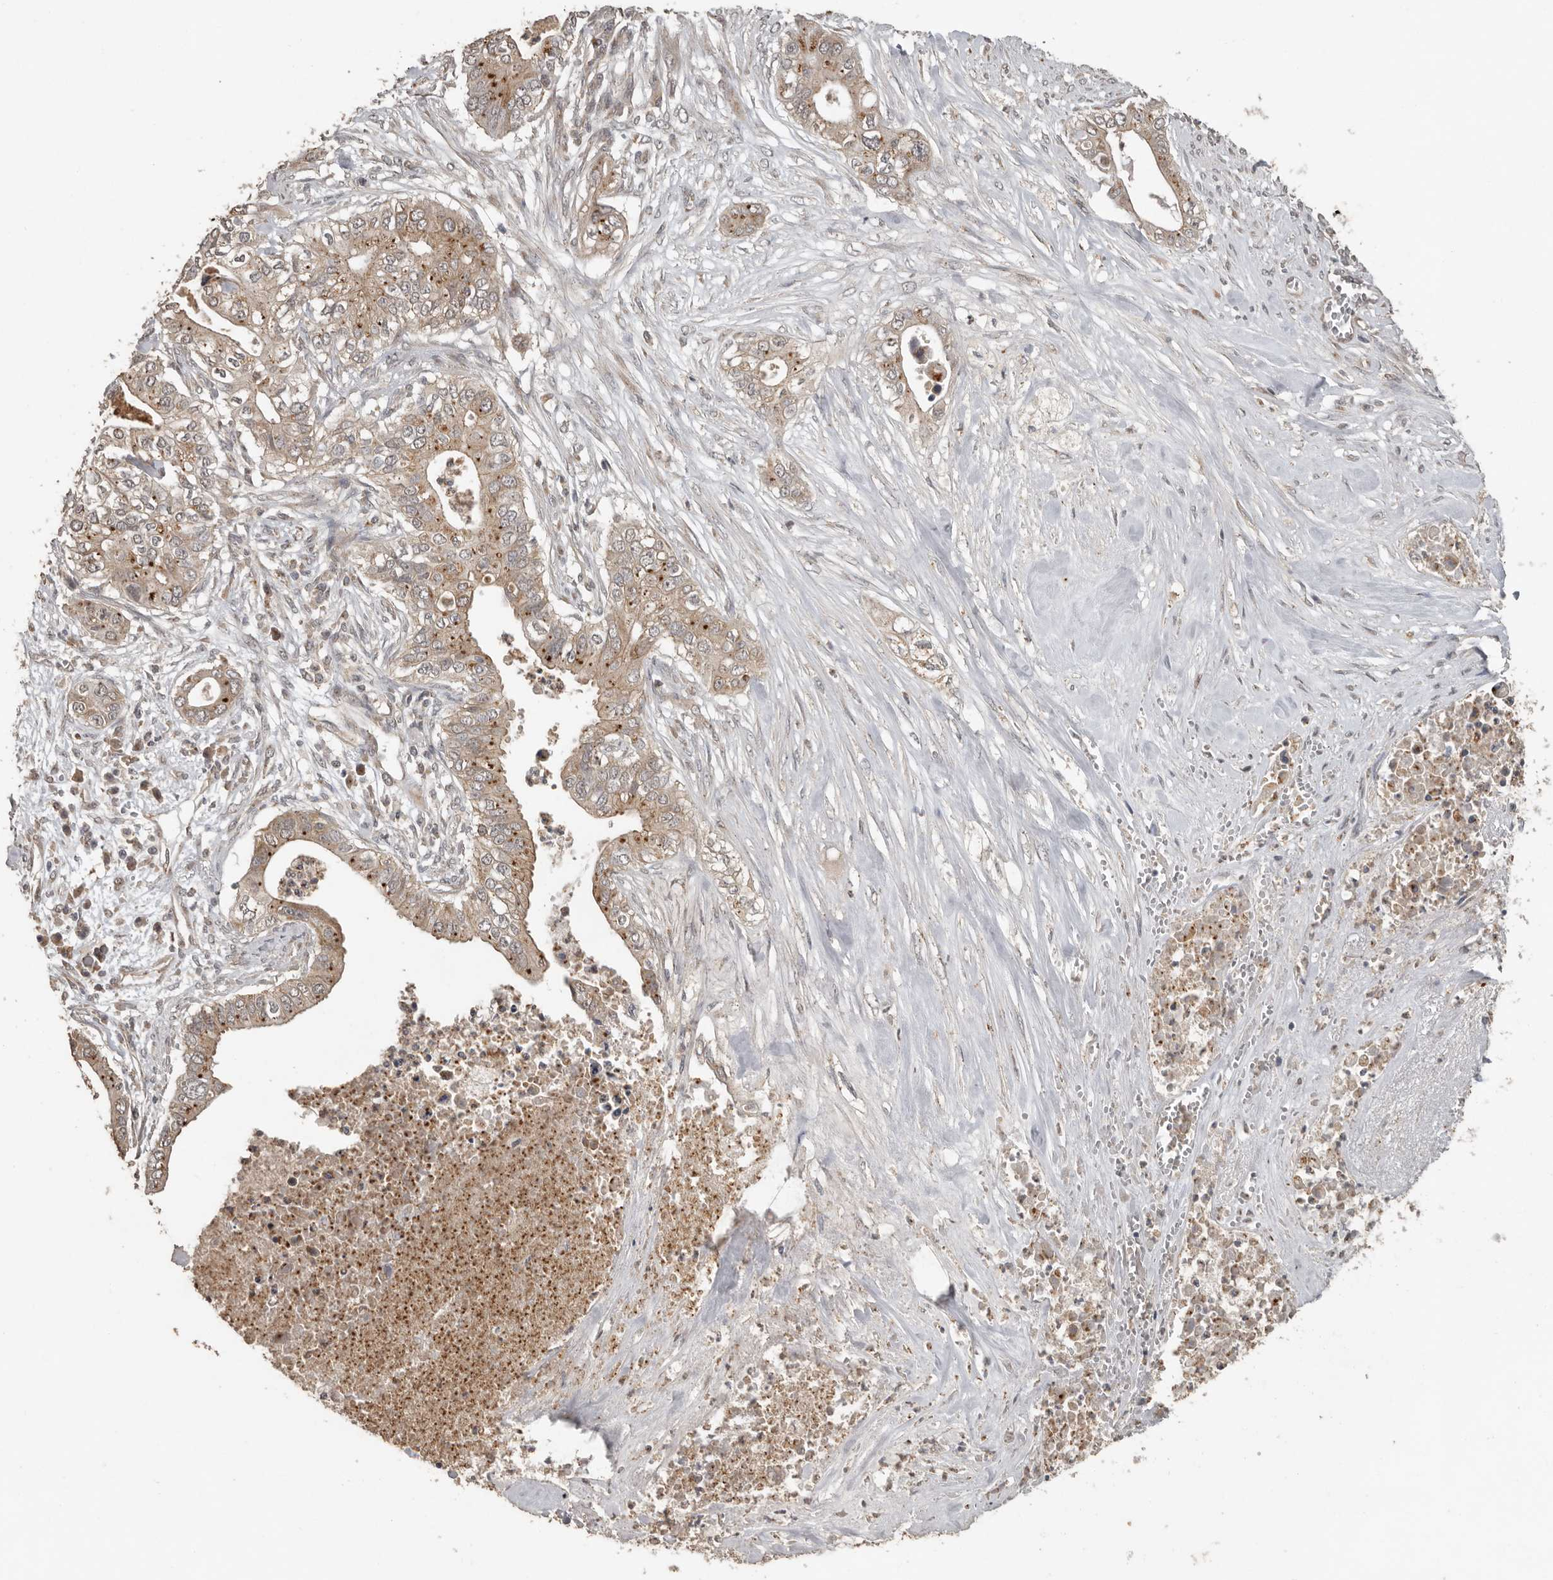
{"staining": {"intensity": "moderate", "quantity": ">75%", "location": "cytoplasmic/membranous"}, "tissue": "pancreatic cancer", "cell_type": "Tumor cells", "image_type": "cancer", "snomed": [{"axis": "morphology", "description": "Adenocarcinoma, NOS"}, {"axis": "topography", "description": "Pancreas"}], "caption": "Immunohistochemistry (IHC) (DAB (3,3'-diaminobenzidine)) staining of human pancreatic cancer shows moderate cytoplasmic/membranous protein expression in about >75% of tumor cells.", "gene": "CEP350", "patient": {"sex": "female", "age": 78}}